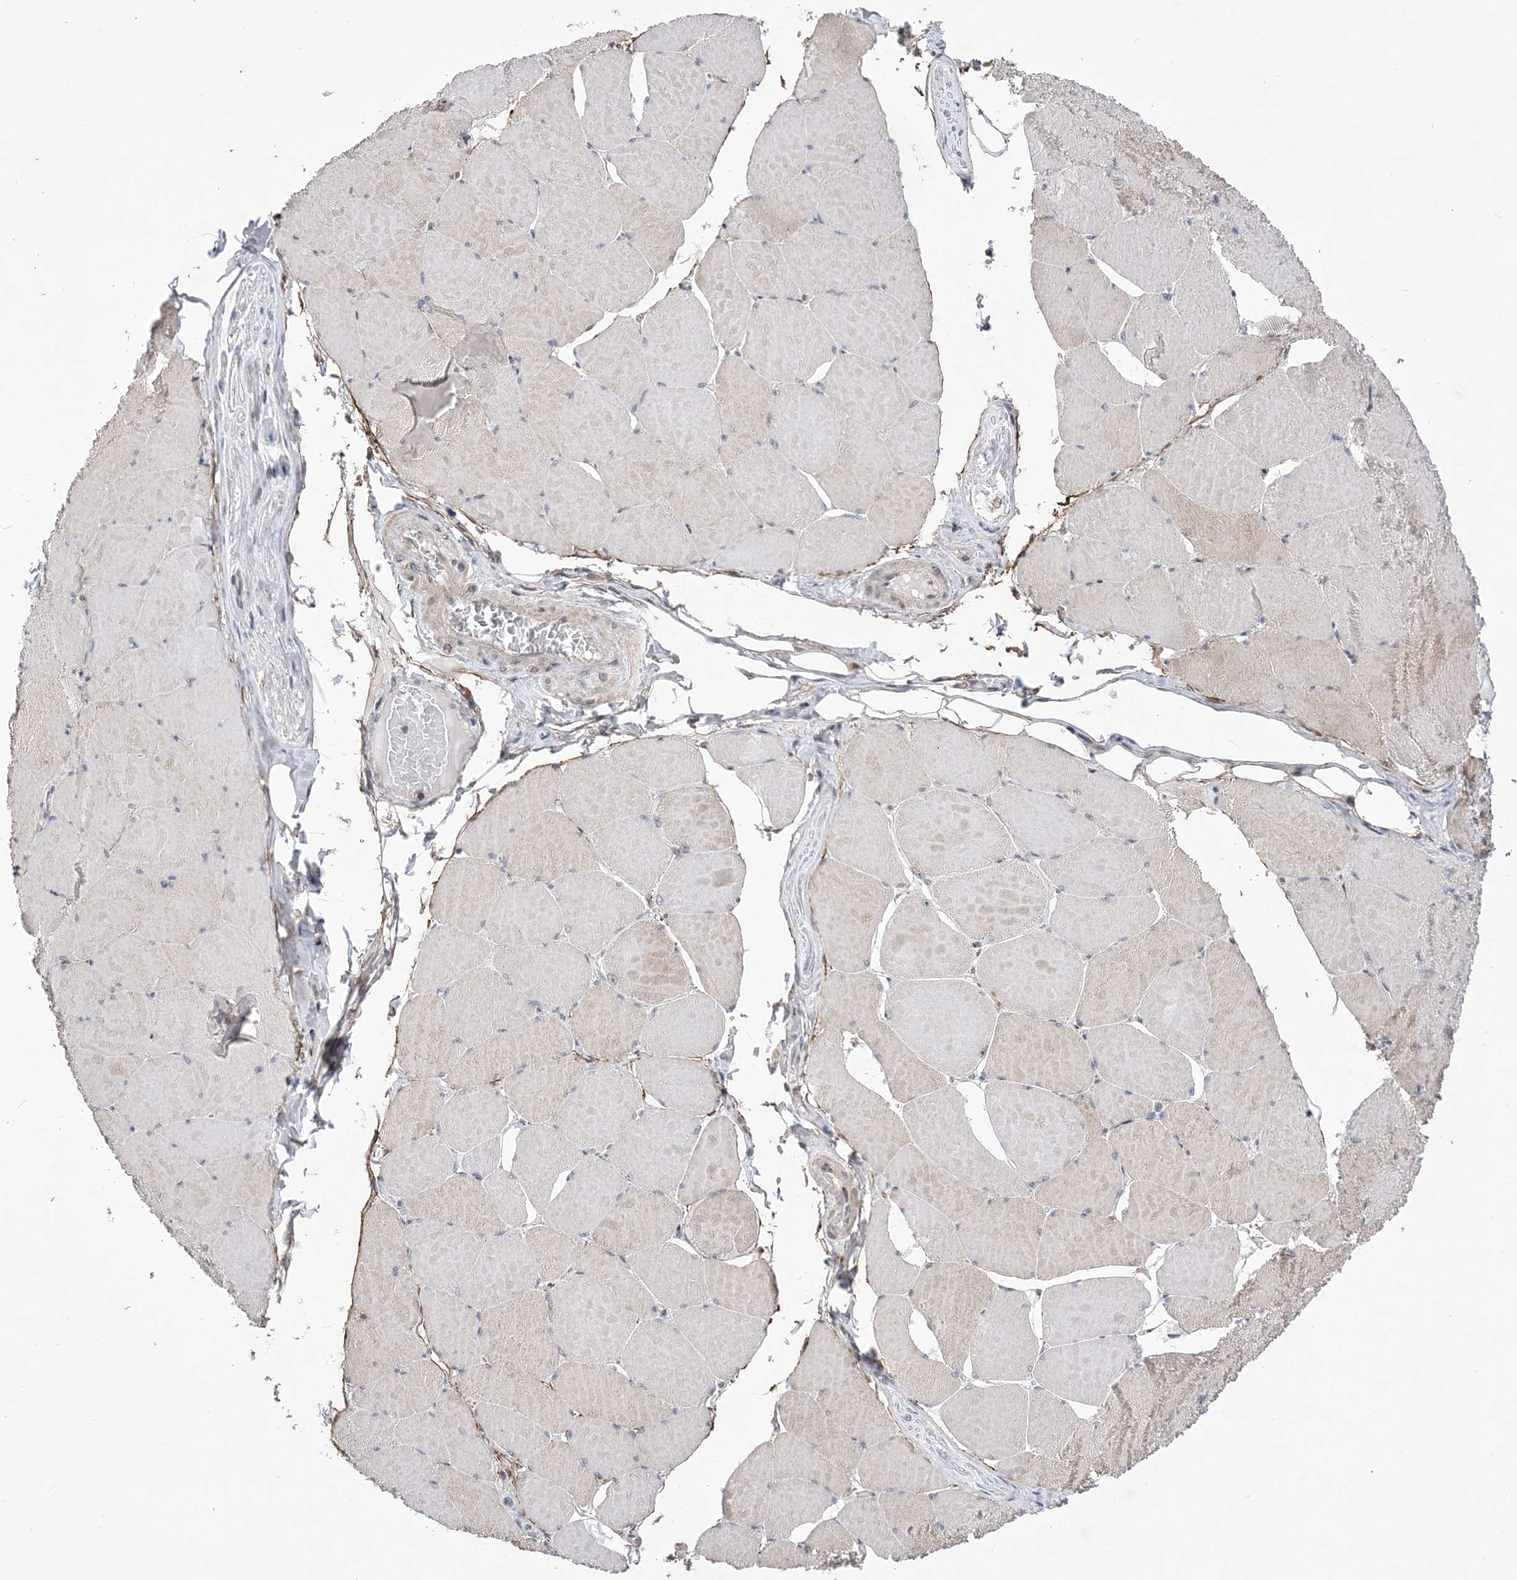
{"staining": {"intensity": "negative", "quantity": "none", "location": "none"}, "tissue": "skeletal muscle", "cell_type": "Myocytes", "image_type": "normal", "snomed": [{"axis": "morphology", "description": "Normal tissue, NOS"}, {"axis": "topography", "description": "Skeletal muscle"}, {"axis": "topography", "description": "Head-Neck"}], "caption": "Myocytes show no significant staining in unremarkable skeletal muscle. (DAB (3,3'-diaminobenzidine) immunohistochemistry (IHC) visualized using brightfield microscopy, high magnification).", "gene": "BOD1L1", "patient": {"sex": "male", "age": 66}}